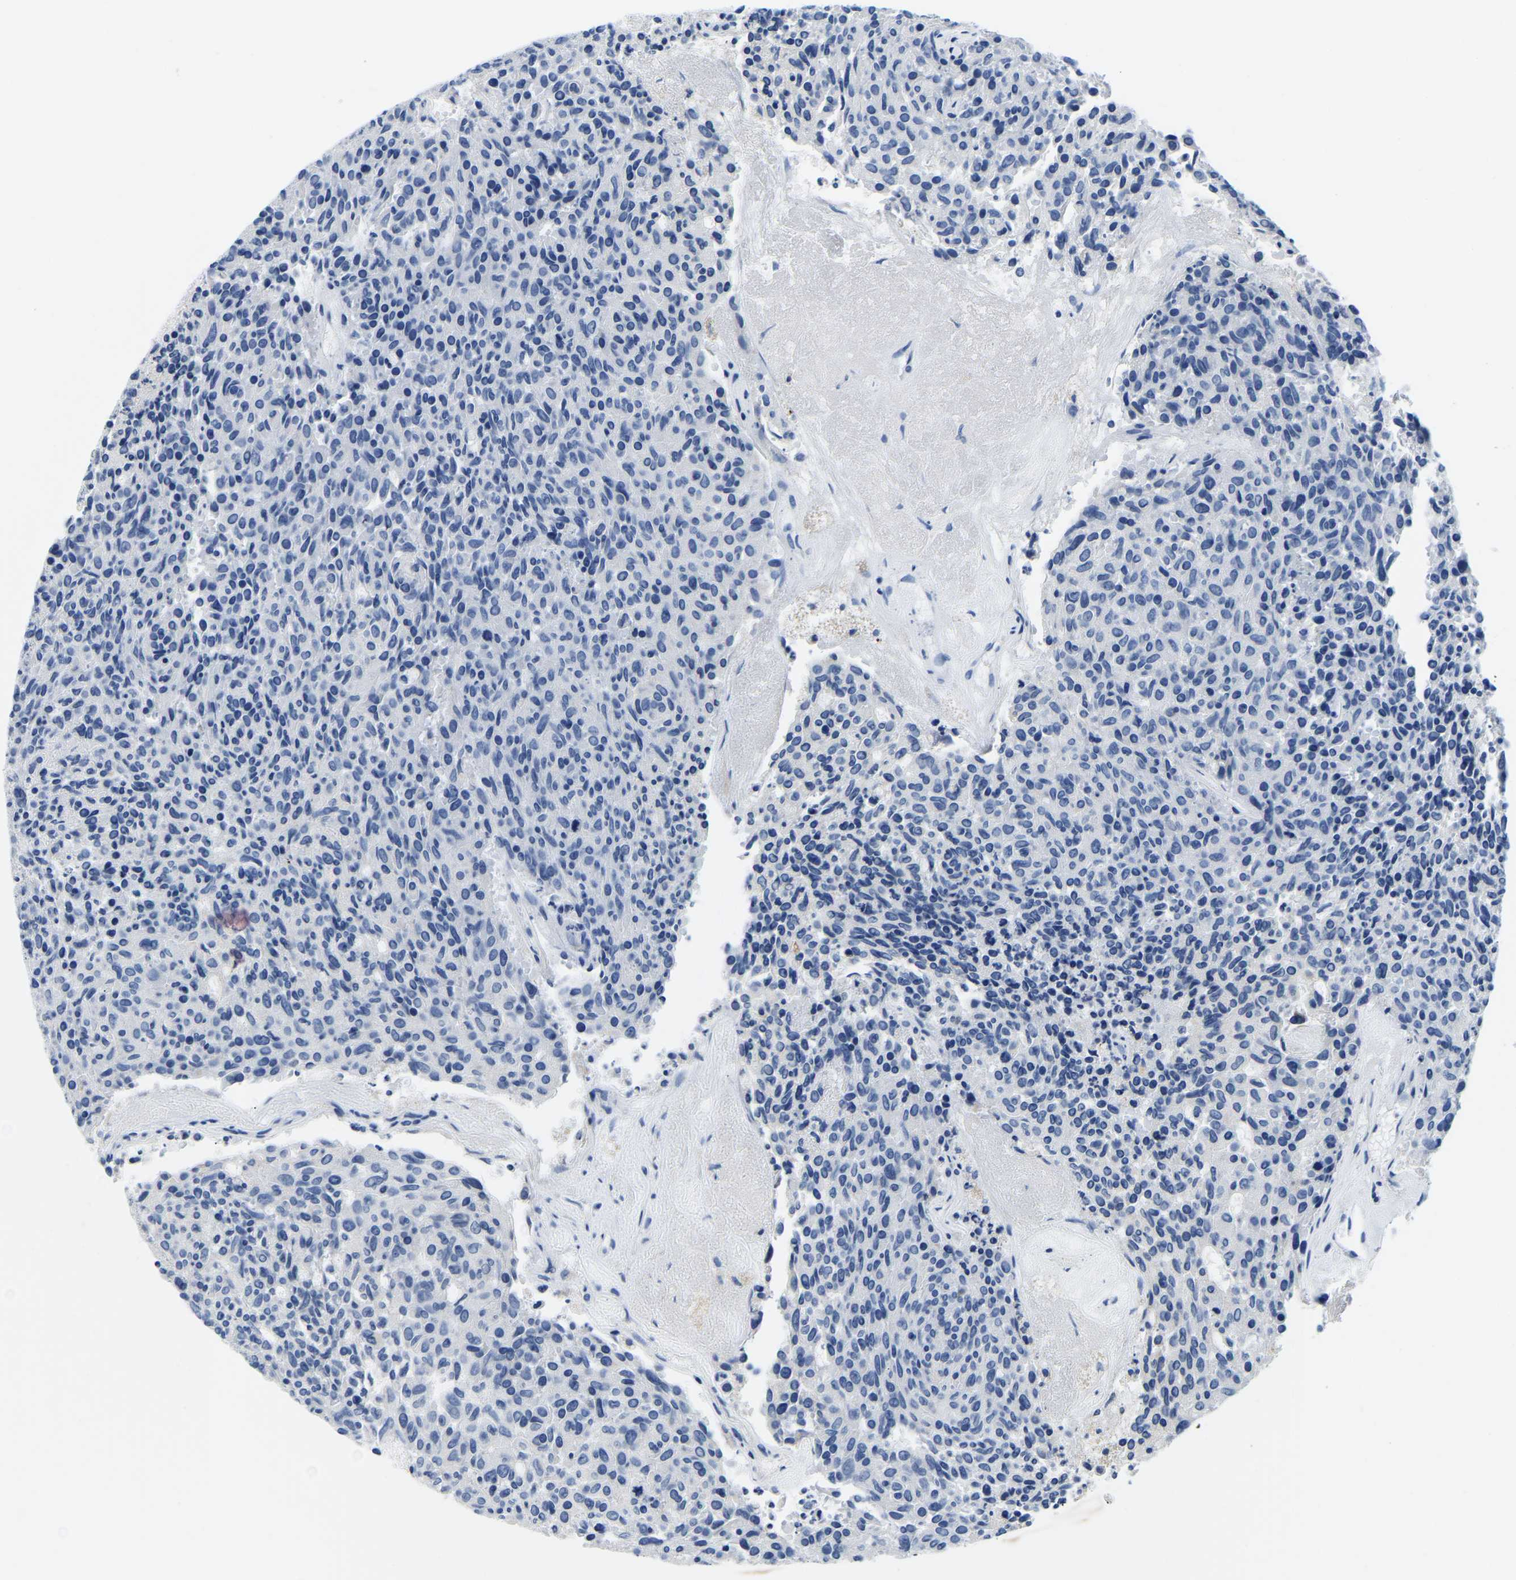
{"staining": {"intensity": "negative", "quantity": "none", "location": "none"}, "tissue": "carcinoid", "cell_type": "Tumor cells", "image_type": "cancer", "snomed": [{"axis": "morphology", "description": "Carcinoid, malignant, NOS"}, {"axis": "topography", "description": "Pancreas"}], "caption": "This micrograph is of carcinoid stained with immunohistochemistry to label a protein in brown with the nuclei are counter-stained blue. There is no expression in tumor cells.", "gene": "SFXN1", "patient": {"sex": "female", "age": 54}}